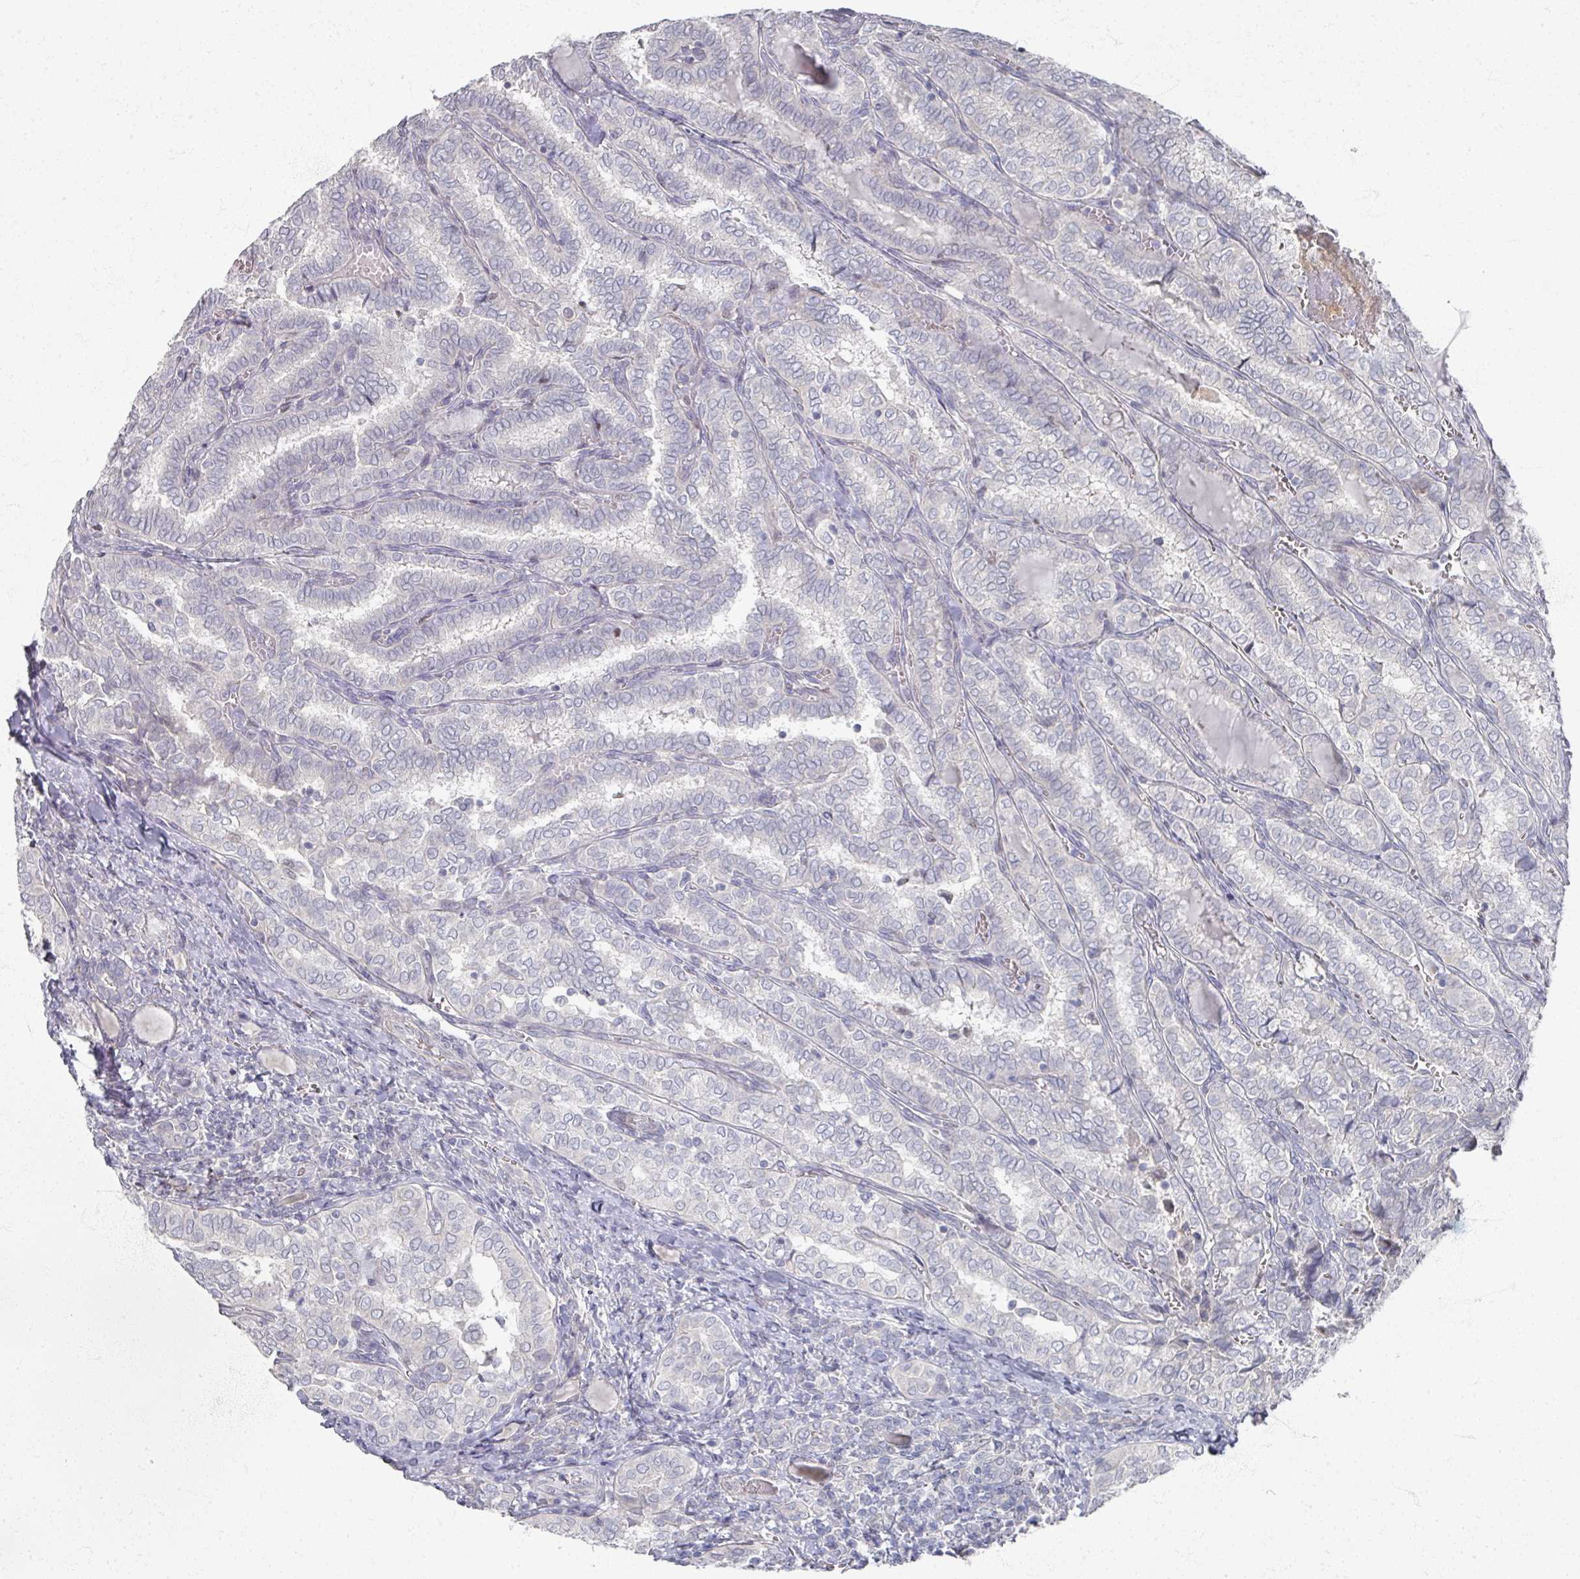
{"staining": {"intensity": "negative", "quantity": "none", "location": "none"}, "tissue": "thyroid cancer", "cell_type": "Tumor cells", "image_type": "cancer", "snomed": [{"axis": "morphology", "description": "Papillary adenocarcinoma, NOS"}, {"axis": "topography", "description": "Thyroid gland"}], "caption": "Image shows no protein positivity in tumor cells of thyroid cancer (papillary adenocarcinoma) tissue.", "gene": "TTYH3", "patient": {"sex": "female", "age": 30}}